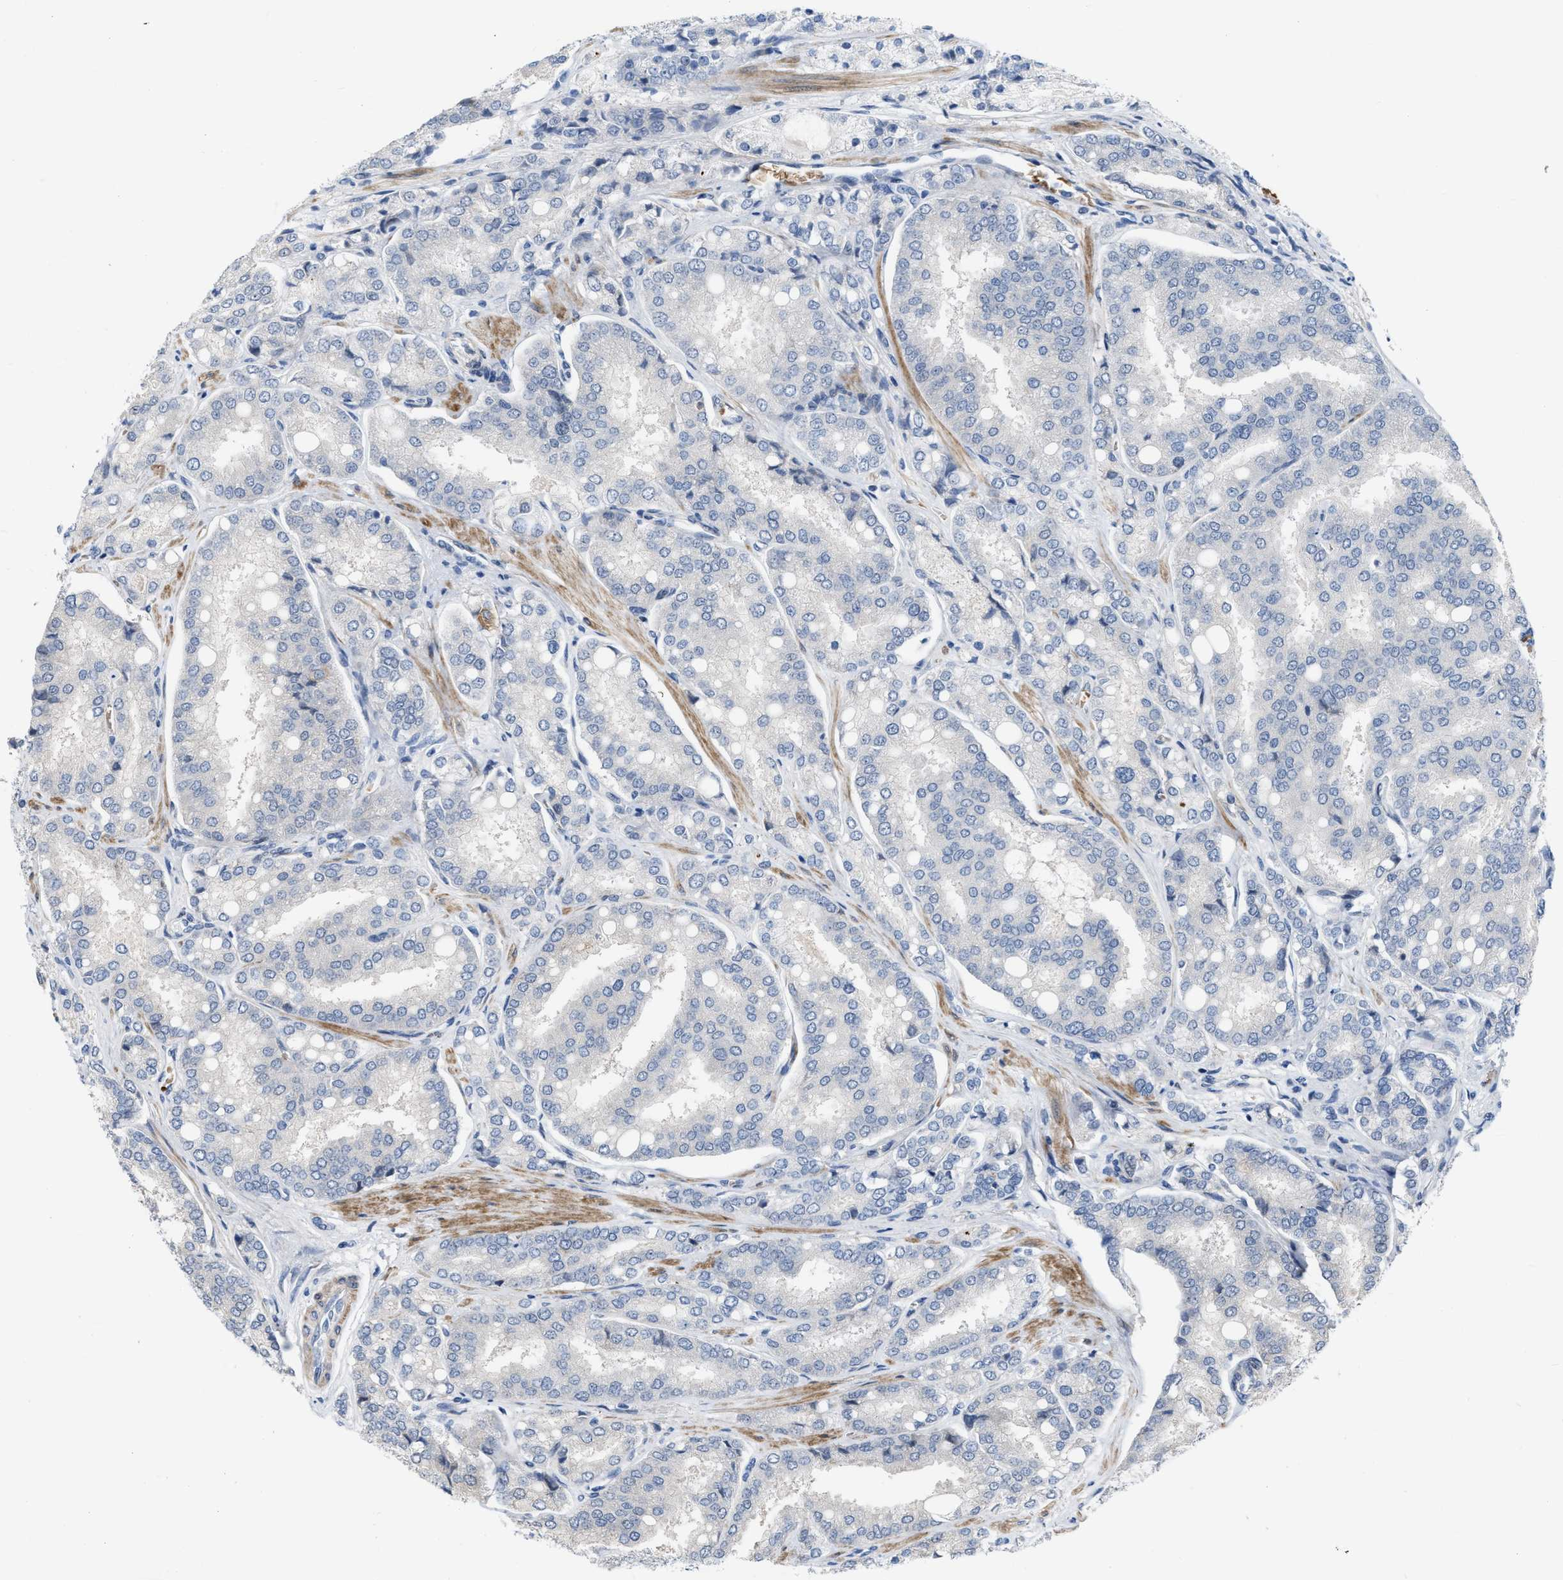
{"staining": {"intensity": "negative", "quantity": "none", "location": "none"}, "tissue": "prostate cancer", "cell_type": "Tumor cells", "image_type": "cancer", "snomed": [{"axis": "morphology", "description": "Adenocarcinoma, High grade"}, {"axis": "topography", "description": "Prostate"}], "caption": "Immunohistochemistry of high-grade adenocarcinoma (prostate) shows no positivity in tumor cells.", "gene": "POLR1F", "patient": {"sex": "male", "age": 50}}